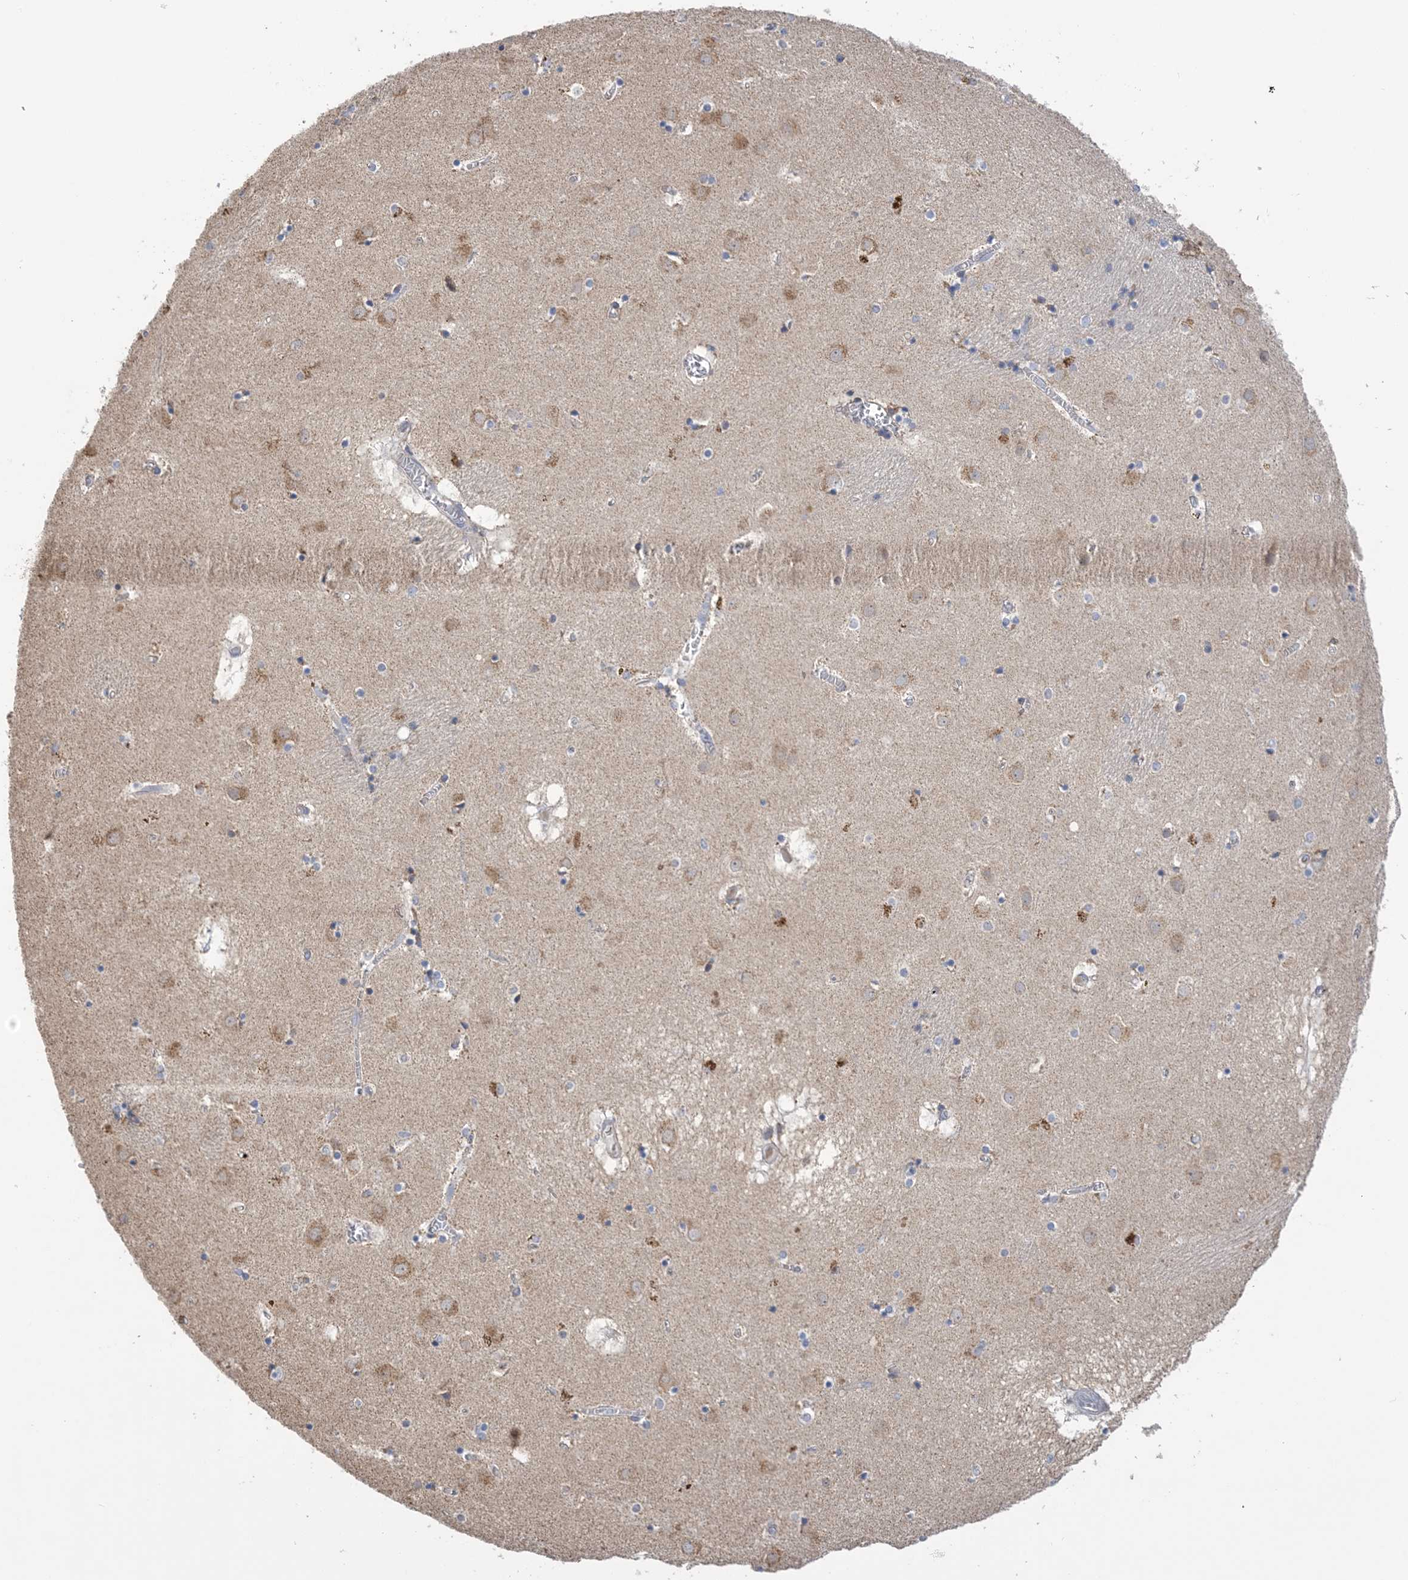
{"staining": {"intensity": "weak", "quantity": "<25%", "location": "cytoplasmic/membranous"}, "tissue": "caudate", "cell_type": "Glial cells", "image_type": "normal", "snomed": [{"axis": "morphology", "description": "Normal tissue, NOS"}, {"axis": "topography", "description": "Lateral ventricle wall"}], "caption": "DAB (3,3'-diaminobenzidine) immunohistochemical staining of normal caudate demonstrates no significant positivity in glial cells. (Stains: DAB immunohistochemistry (IHC) with hematoxylin counter stain, Microscopy: brightfield microscopy at high magnification).", "gene": "CLEC16A", "patient": {"sex": "male", "age": 70}}